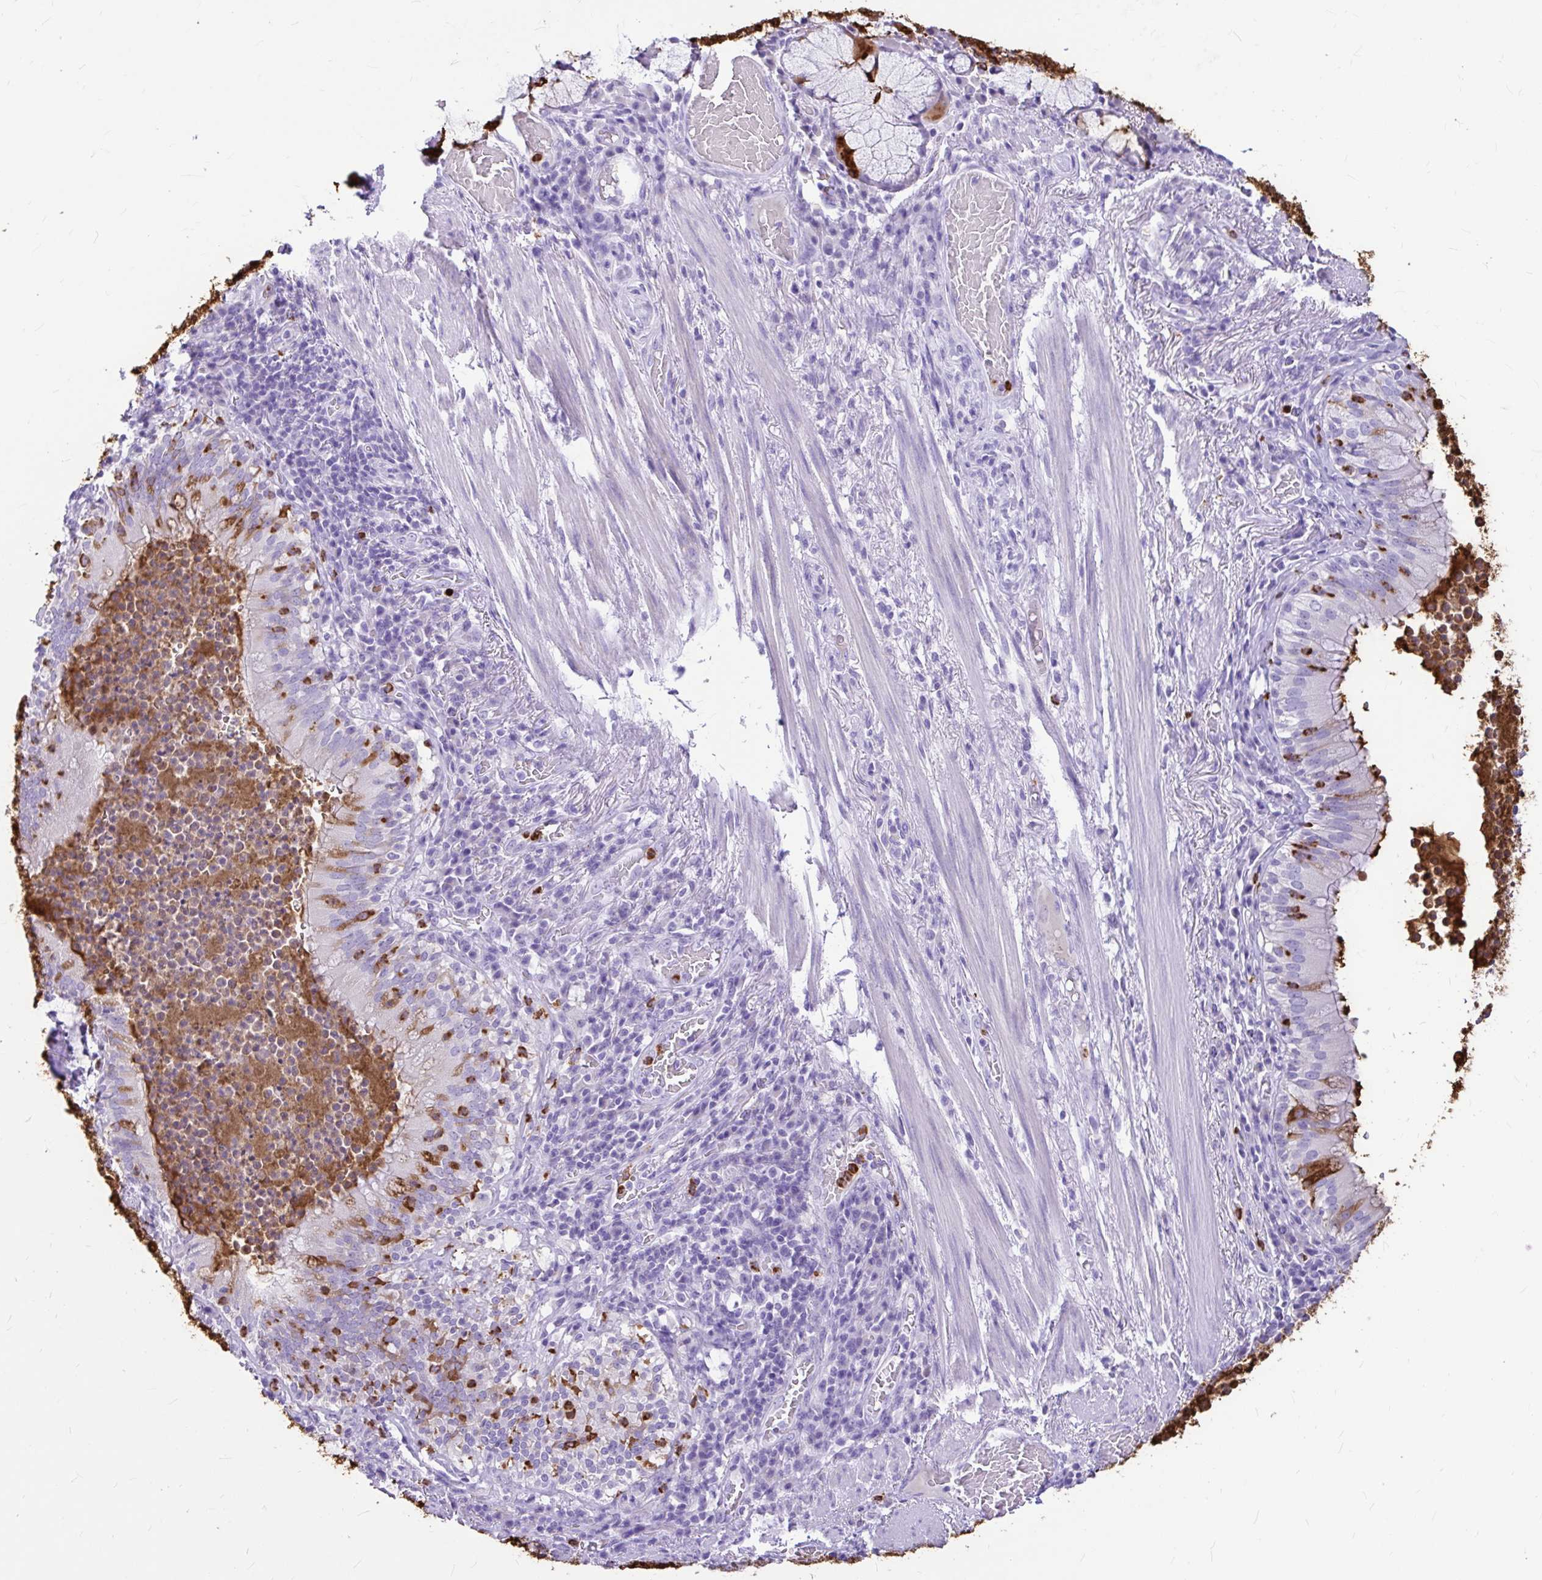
{"staining": {"intensity": "moderate", "quantity": "<25%", "location": "cytoplasmic/membranous"}, "tissue": "bronchus", "cell_type": "Respiratory epithelial cells", "image_type": "normal", "snomed": [{"axis": "morphology", "description": "Normal tissue, NOS"}, {"axis": "topography", "description": "Lymph node"}, {"axis": "topography", "description": "Bronchus"}], "caption": "A high-resolution histopathology image shows immunohistochemistry (IHC) staining of normal bronchus, which demonstrates moderate cytoplasmic/membranous expression in approximately <25% of respiratory epithelial cells.", "gene": "CLEC1B", "patient": {"sex": "male", "age": 56}}